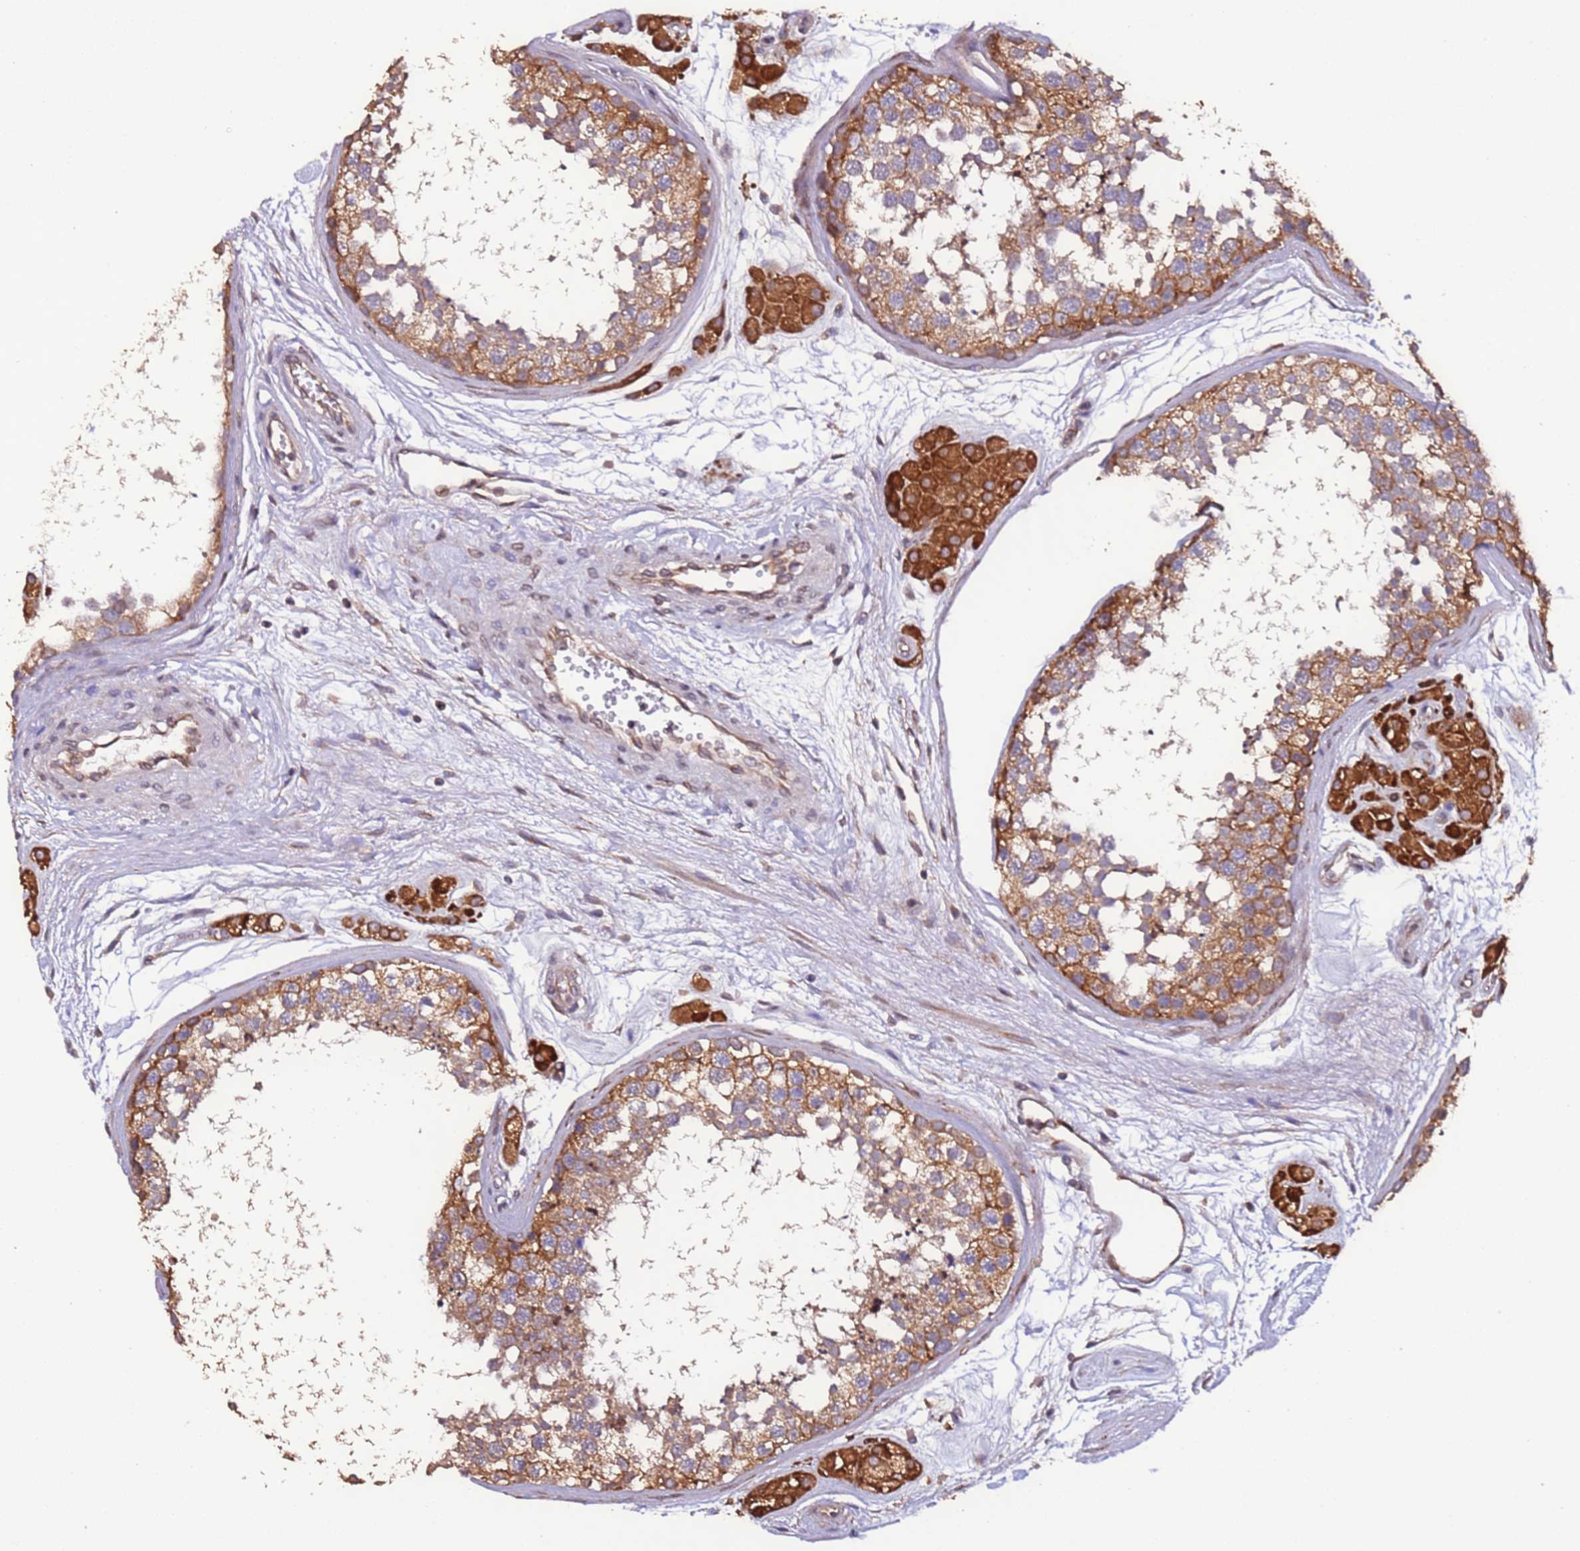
{"staining": {"intensity": "moderate", "quantity": ">75%", "location": "cytoplasmic/membranous"}, "tissue": "testis", "cell_type": "Cells in seminiferous ducts", "image_type": "normal", "snomed": [{"axis": "morphology", "description": "Normal tissue, NOS"}, {"axis": "topography", "description": "Testis"}], "caption": "This micrograph shows immunohistochemistry staining of normal human testis, with medium moderate cytoplasmic/membranous positivity in about >75% of cells in seminiferous ducts.", "gene": "SLC41A3", "patient": {"sex": "male", "age": 56}}